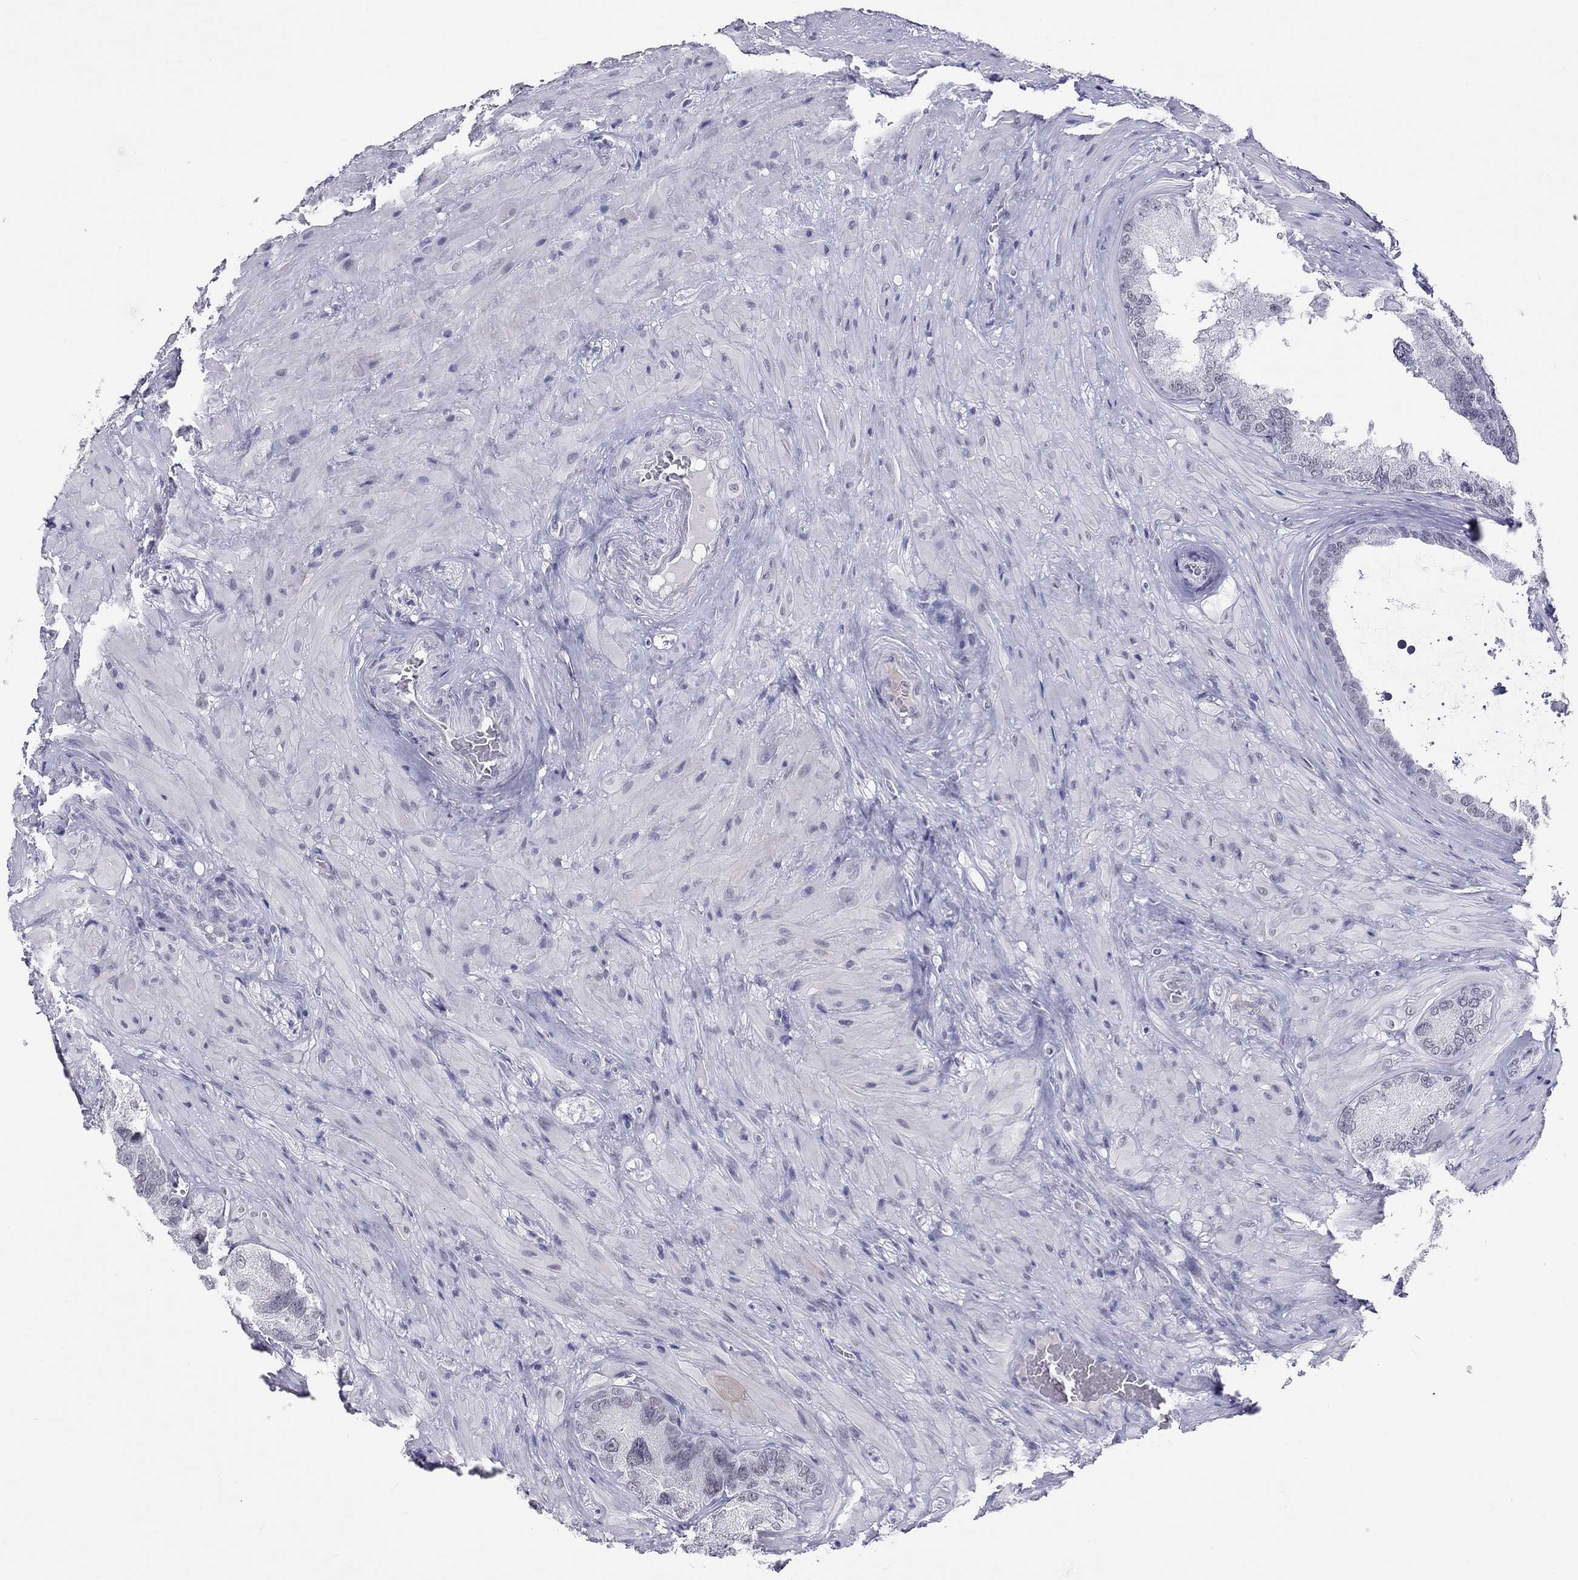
{"staining": {"intensity": "negative", "quantity": "none", "location": "none"}, "tissue": "seminal vesicle", "cell_type": "Glandular cells", "image_type": "normal", "snomed": [{"axis": "morphology", "description": "Normal tissue, NOS"}, {"axis": "topography", "description": "Seminal veicle"}], "caption": "Immunohistochemical staining of normal seminal vesicle displays no significant staining in glandular cells.", "gene": "JHY", "patient": {"sex": "male", "age": 72}}